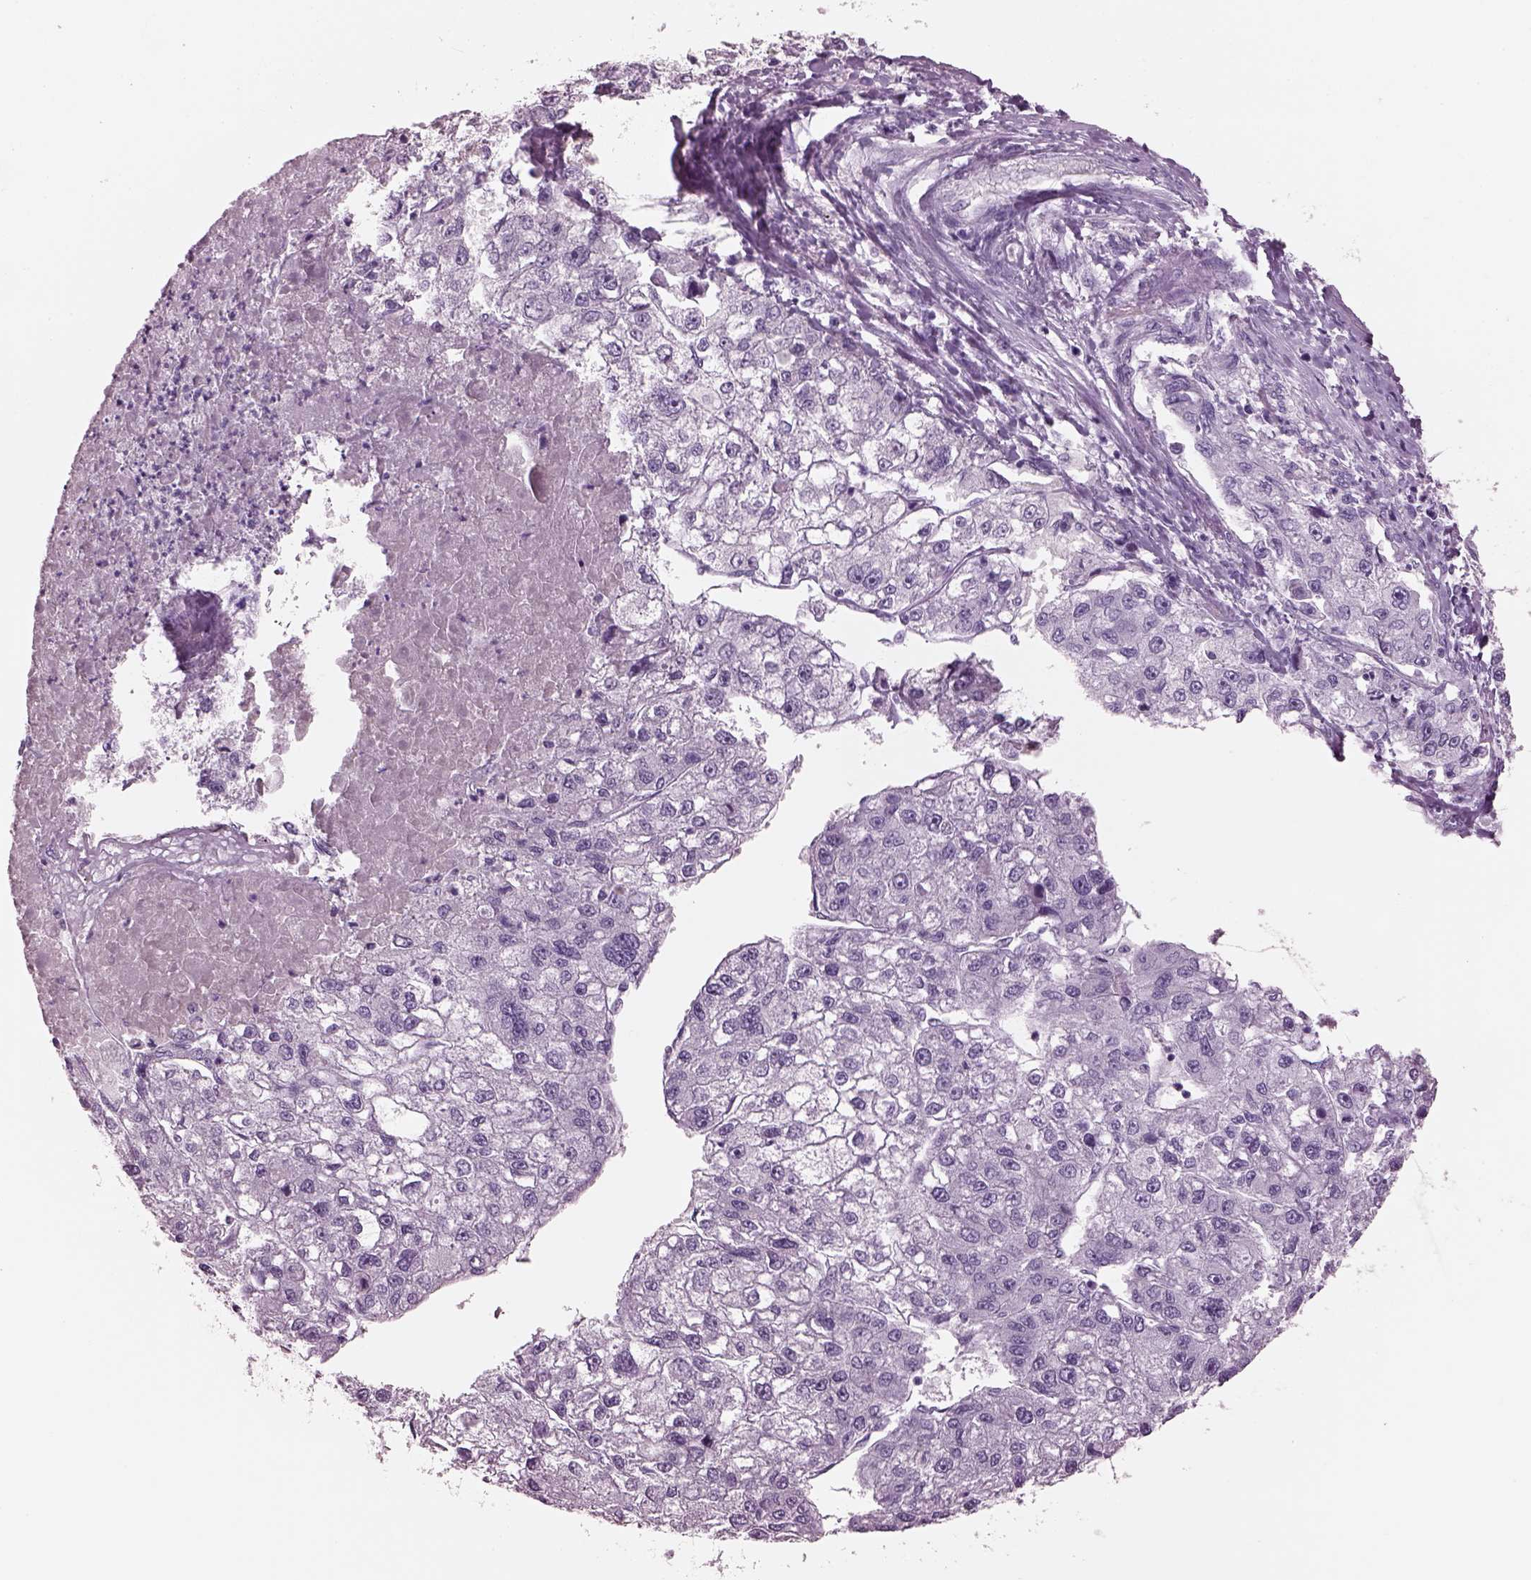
{"staining": {"intensity": "negative", "quantity": "none", "location": "none"}, "tissue": "liver cancer", "cell_type": "Tumor cells", "image_type": "cancer", "snomed": [{"axis": "morphology", "description": "Carcinoma, Hepatocellular, NOS"}, {"axis": "topography", "description": "Liver"}], "caption": "An IHC photomicrograph of hepatocellular carcinoma (liver) is shown. There is no staining in tumor cells of hepatocellular carcinoma (liver).", "gene": "CYLC1", "patient": {"sex": "male", "age": 56}}